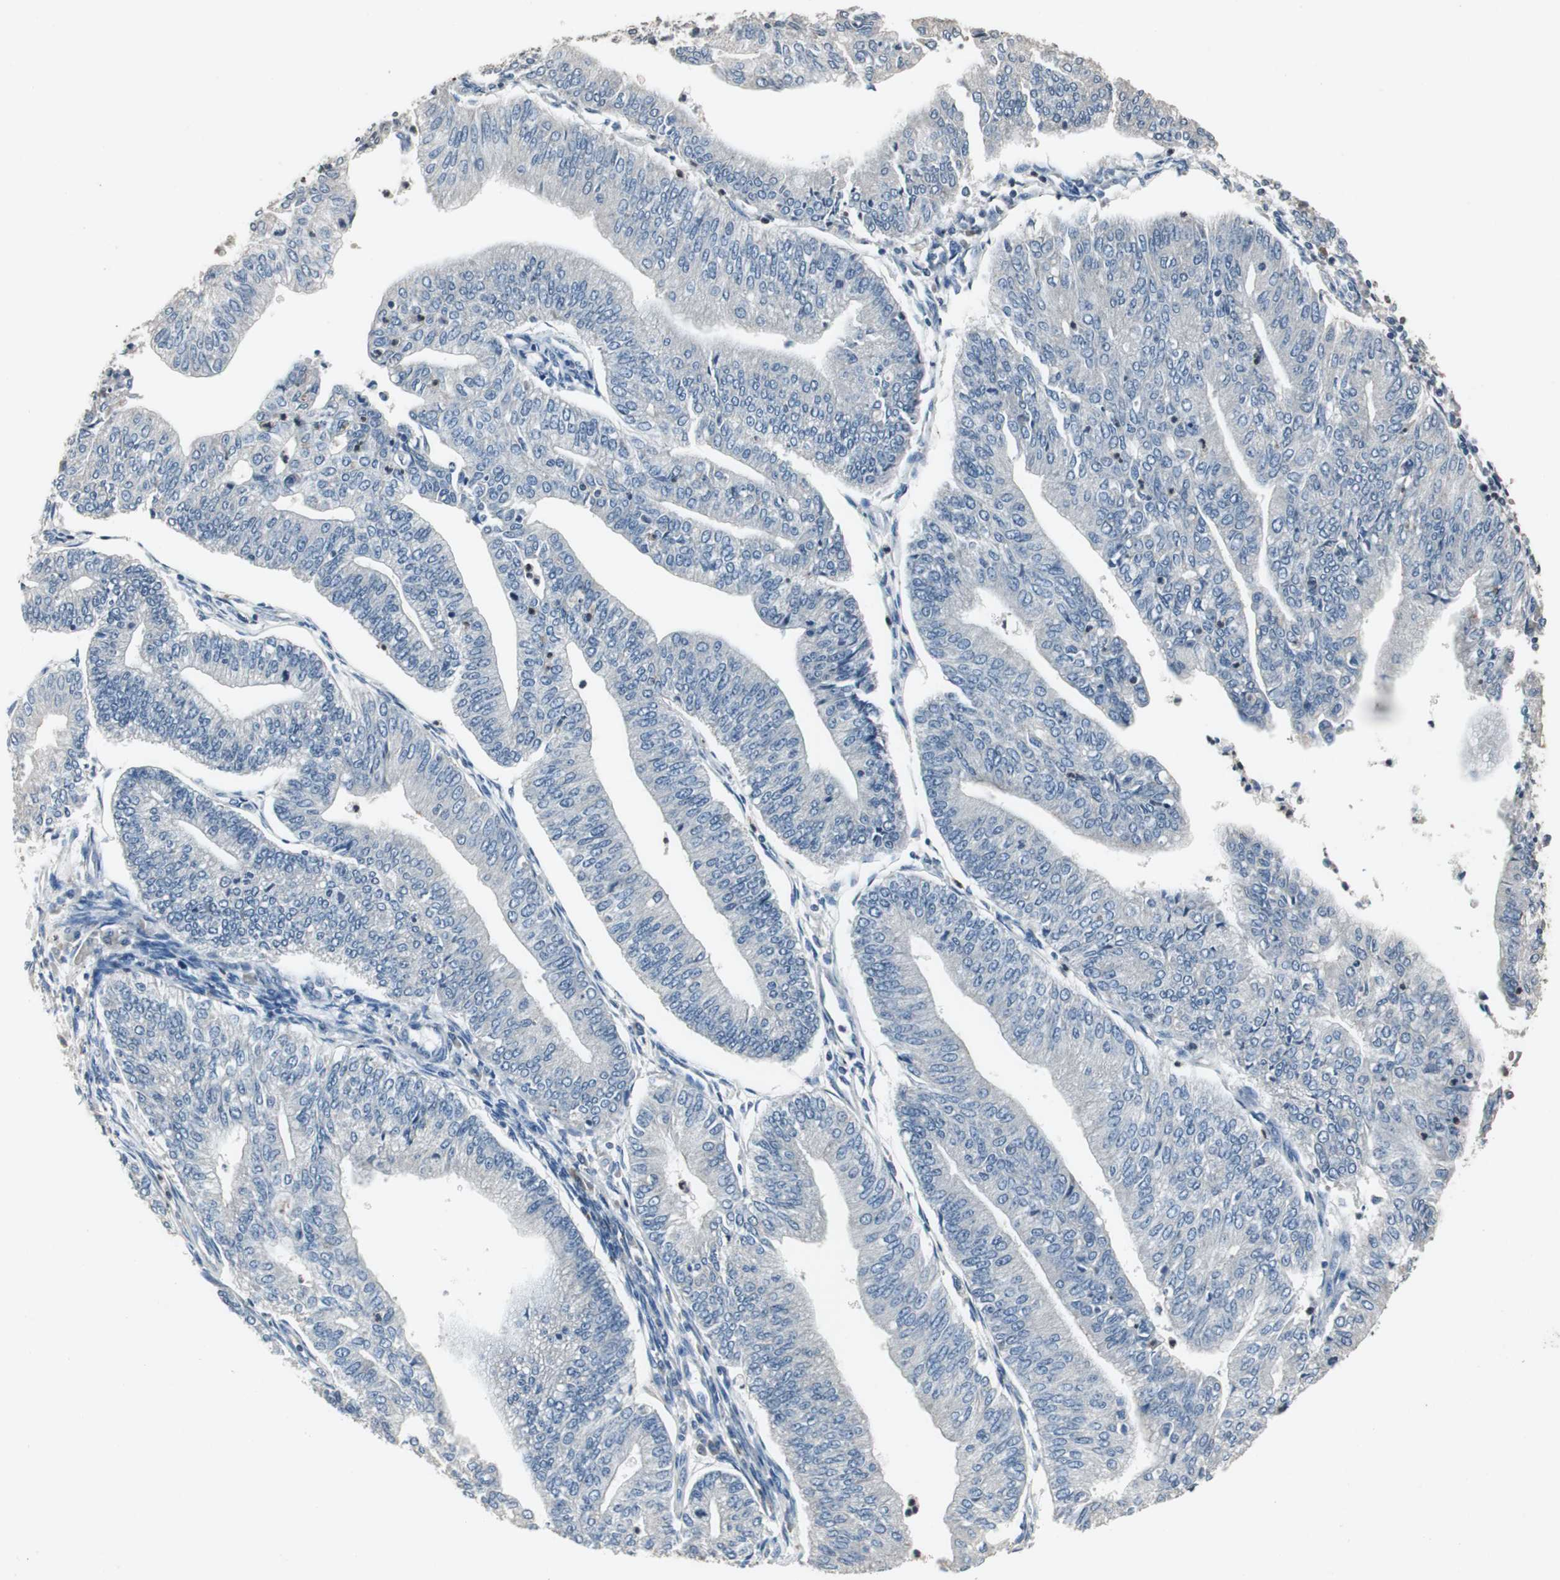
{"staining": {"intensity": "negative", "quantity": "none", "location": "none"}, "tissue": "endometrial cancer", "cell_type": "Tumor cells", "image_type": "cancer", "snomed": [{"axis": "morphology", "description": "Adenocarcinoma, NOS"}, {"axis": "topography", "description": "Endometrium"}], "caption": "The micrograph demonstrates no significant staining in tumor cells of endometrial cancer (adenocarcinoma).", "gene": "ADNP2", "patient": {"sex": "female", "age": 59}}